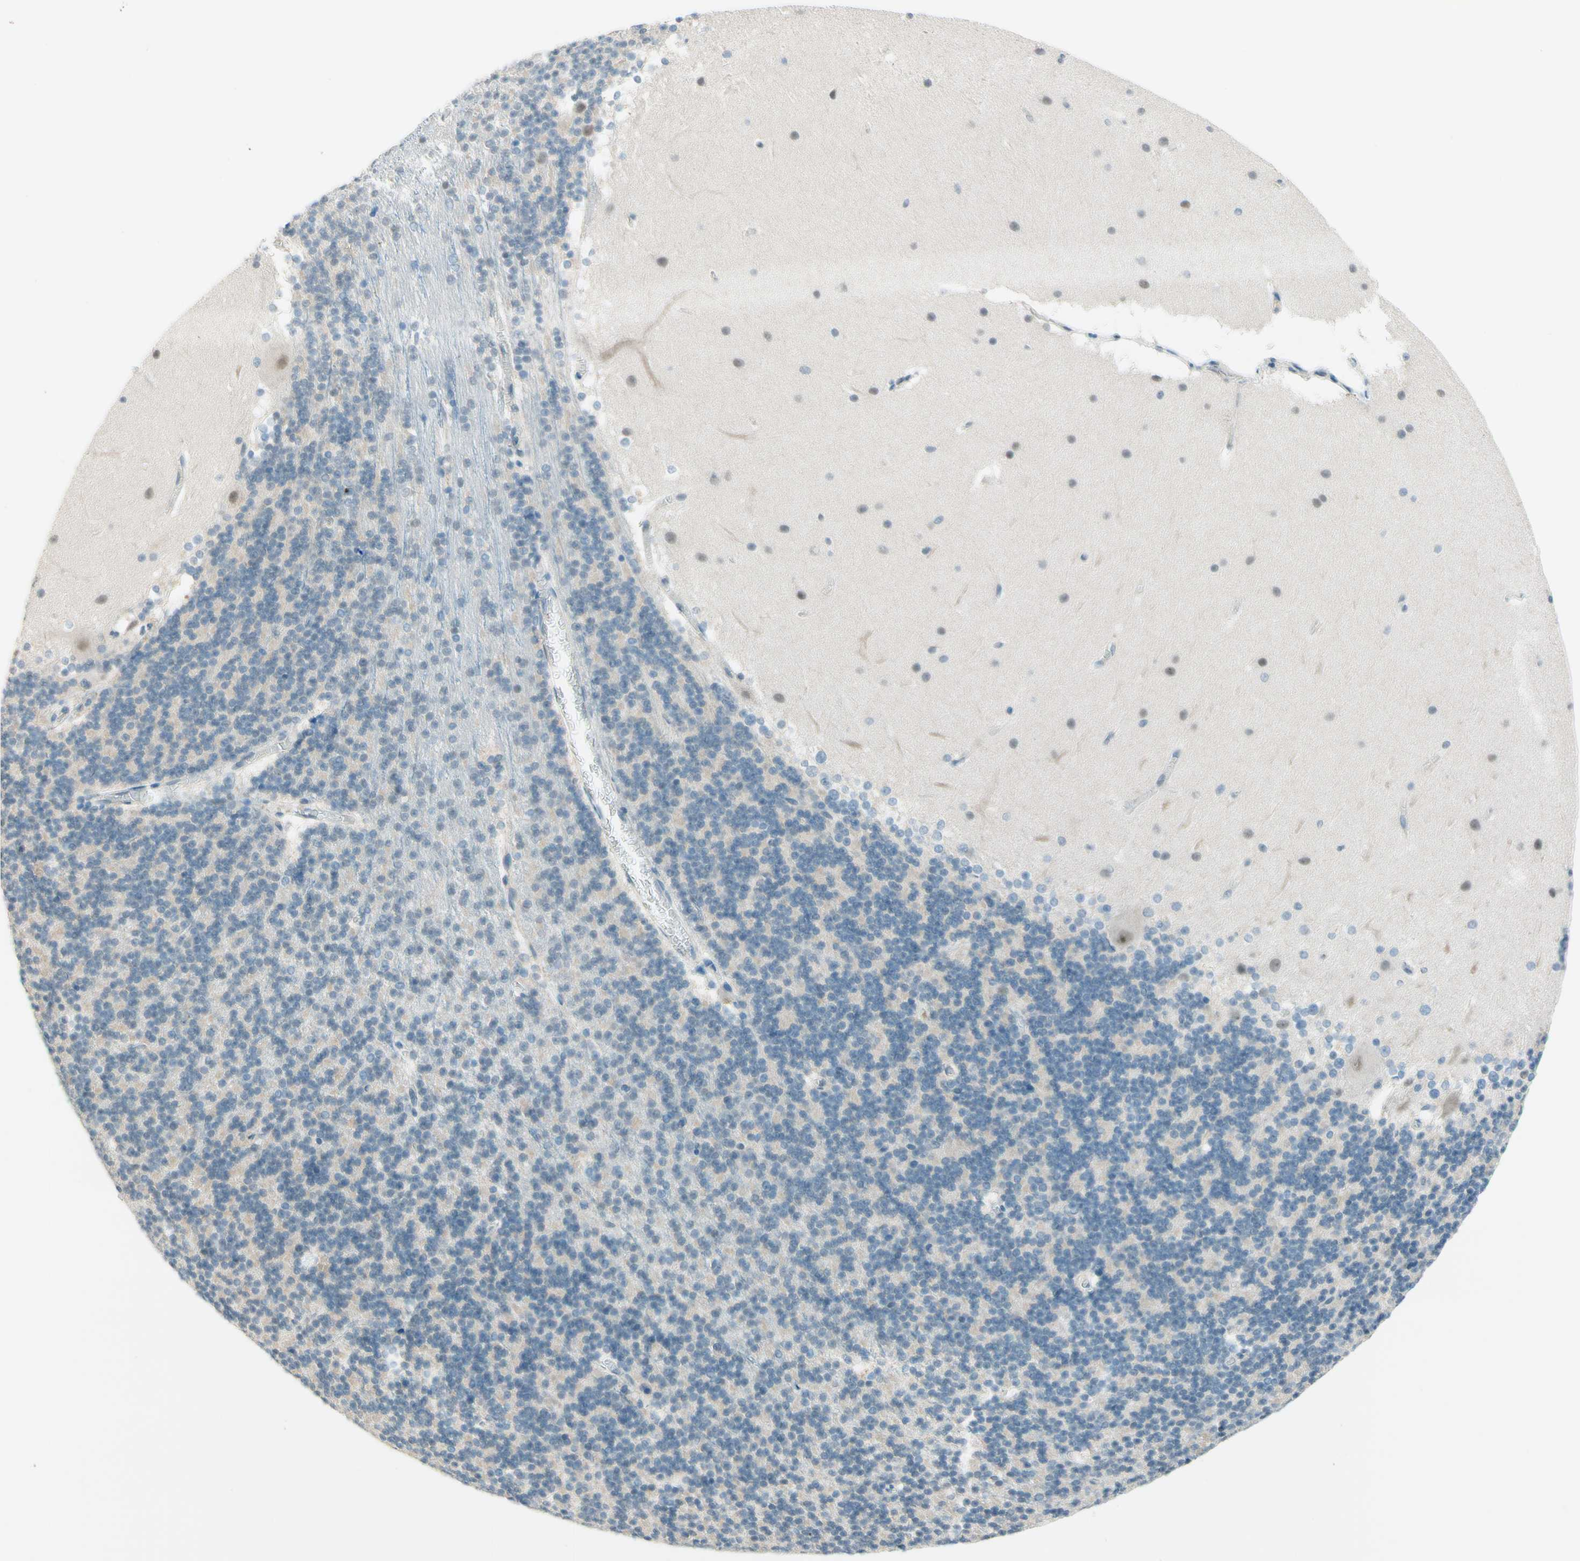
{"staining": {"intensity": "weak", "quantity": "<25%", "location": "cytoplasmic/membranous"}, "tissue": "cerebellum", "cell_type": "Cells in granular layer", "image_type": "normal", "snomed": [{"axis": "morphology", "description": "Normal tissue, NOS"}, {"axis": "topography", "description": "Cerebellum"}], "caption": "This is an immunohistochemistry (IHC) photomicrograph of normal human cerebellum. There is no positivity in cells in granular layer.", "gene": "JPH1", "patient": {"sex": "female", "age": 19}}